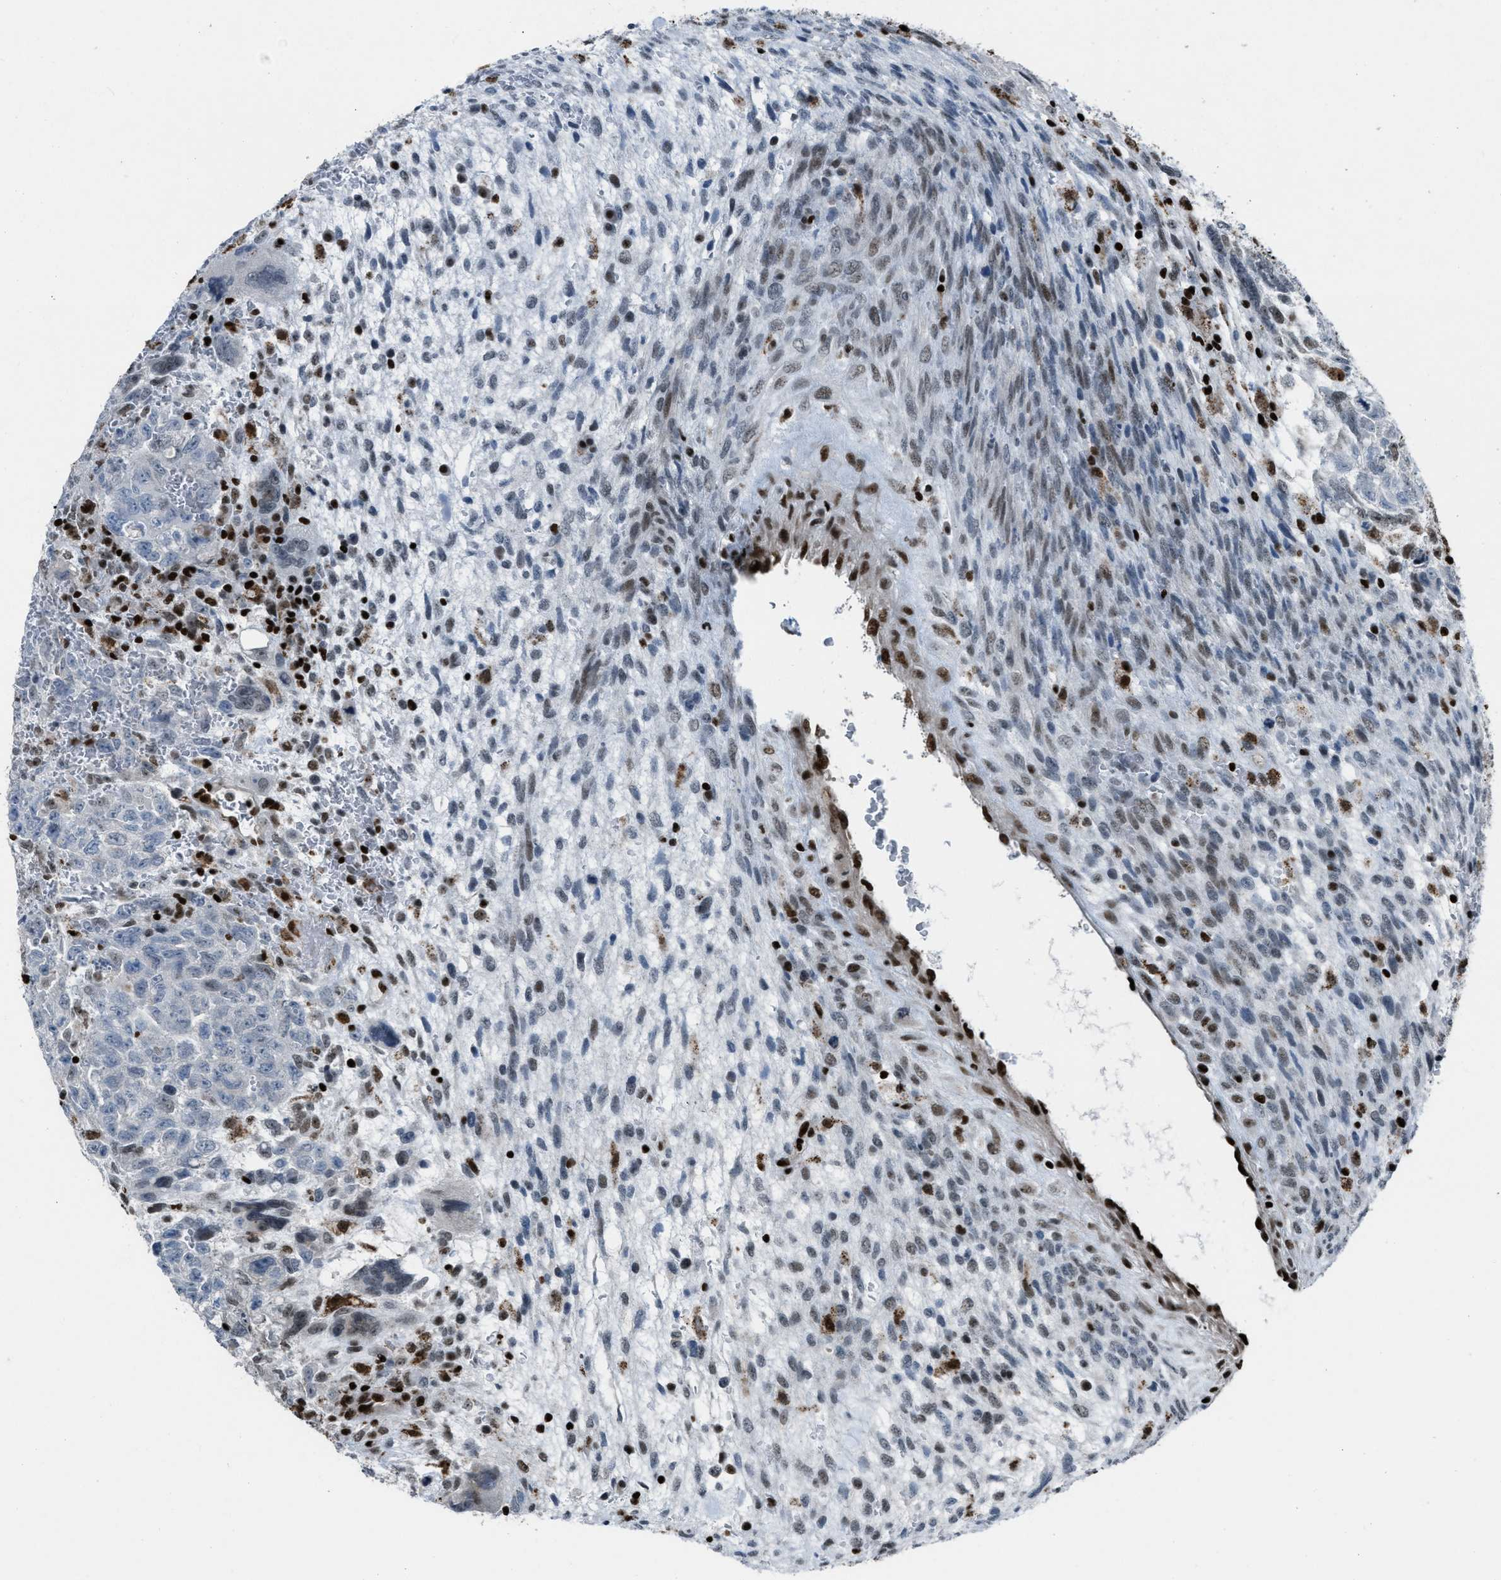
{"staining": {"intensity": "weak", "quantity": "<25%", "location": "nuclear"}, "tissue": "testis cancer", "cell_type": "Tumor cells", "image_type": "cancer", "snomed": [{"axis": "morphology", "description": "Carcinoma, Embryonal, NOS"}, {"axis": "topography", "description": "Testis"}], "caption": "This is a micrograph of immunohistochemistry staining of testis embryonal carcinoma, which shows no expression in tumor cells.", "gene": "SLFN5", "patient": {"sex": "male", "age": 28}}